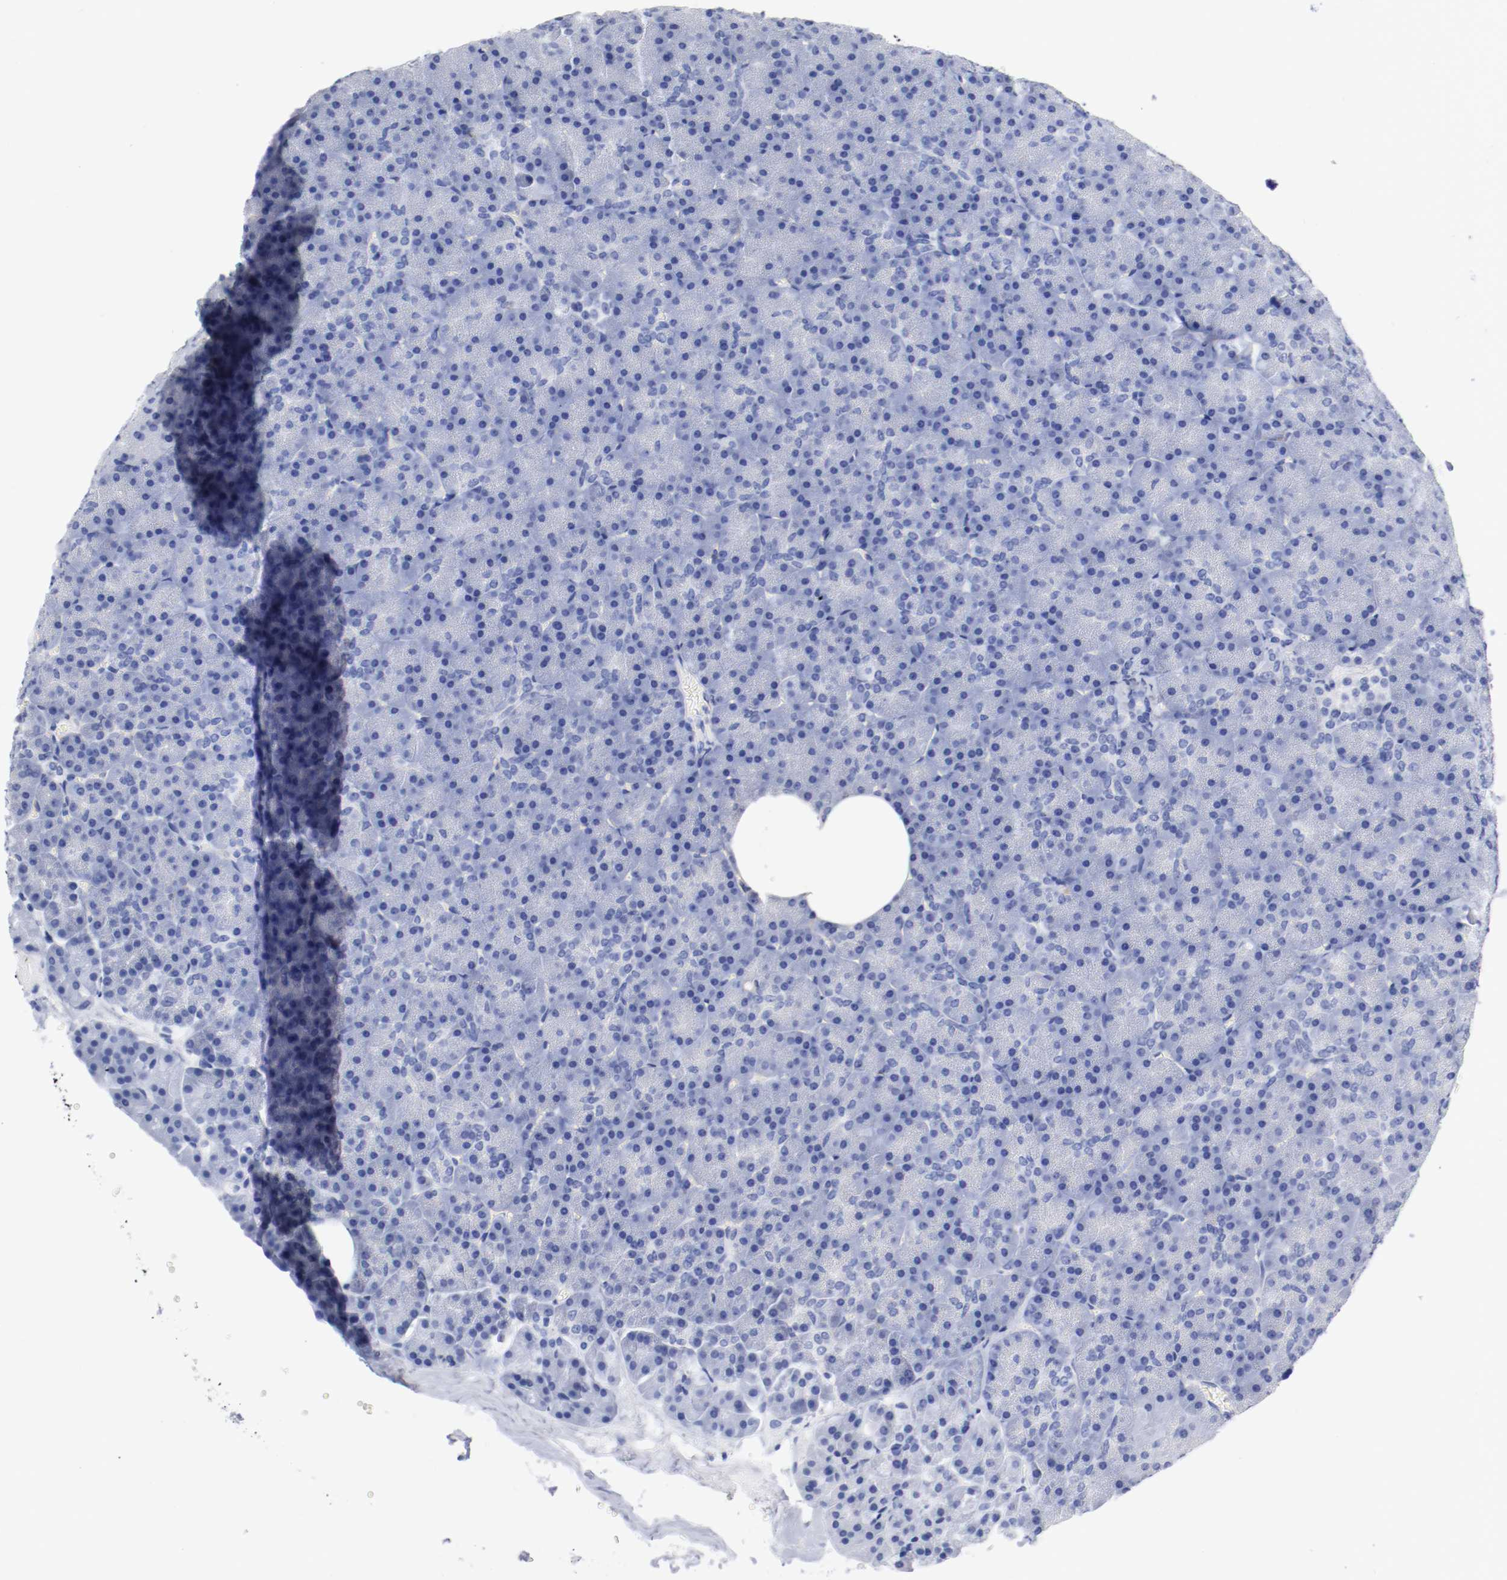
{"staining": {"intensity": "negative", "quantity": "none", "location": "none"}, "tissue": "pancreas", "cell_type": "Exocrine glandular cells", "image_type": "normal", "snomed": [{"axis": "morphology", "description": "Normal tissue, NOS"}, {"axis": "topography", "description": "Pancreas"}], "caption": "This is a histopathology image of IHC staining of unremarkable pancreas, which shows no expression in exocrine glandular cells. Nuclei are stained in blue.", "gene": "FGFBP1", "patient": {"sex": "female", "age": 35}}